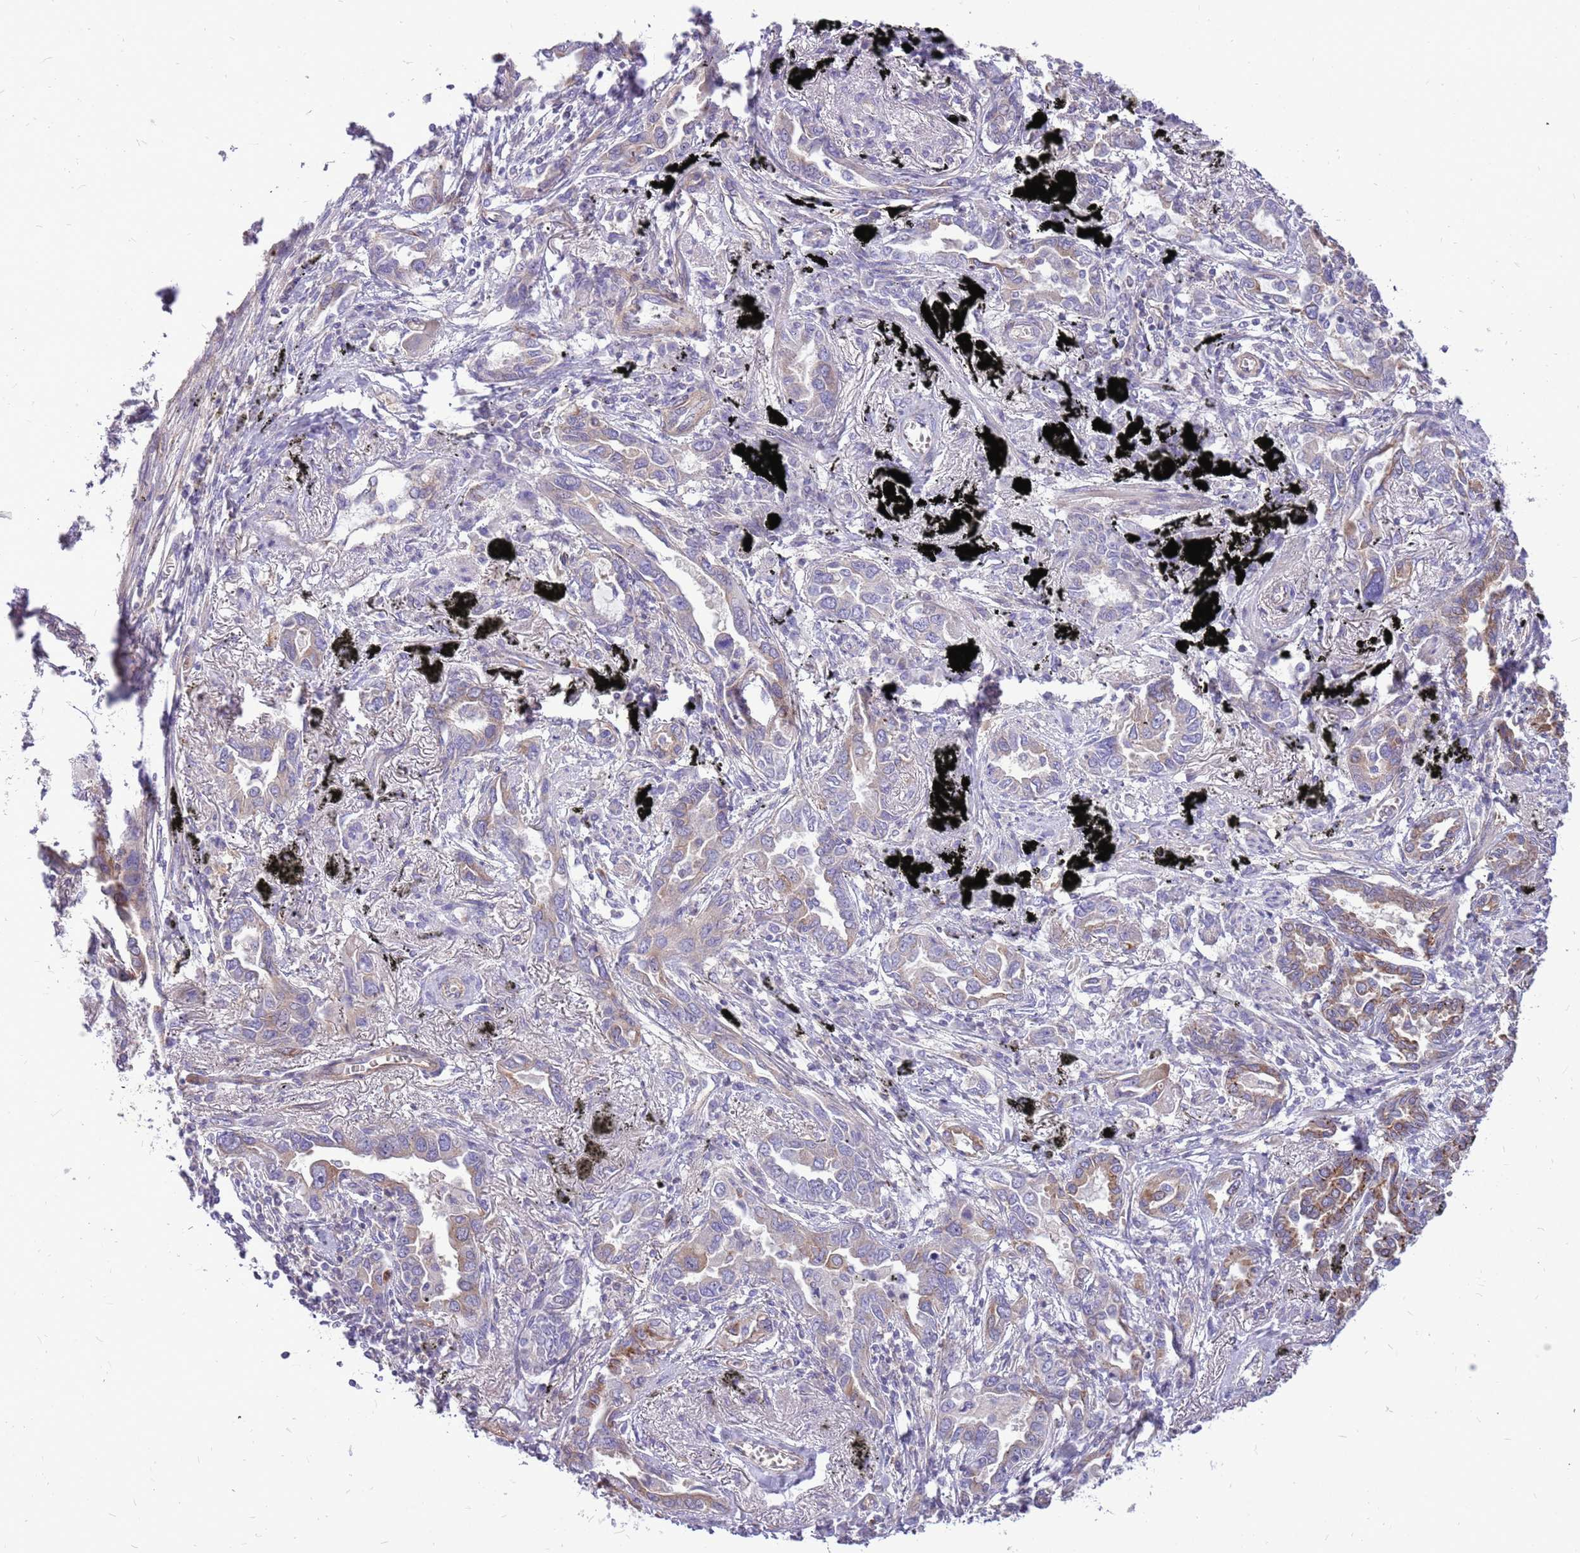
{"staining": {"intensity": "moderate", "quantity": "<25%", "location": "cytoplasmic/membranous"}, "tissue": "lung cancer", "cell_type": "Tumor cells", "image_type": "cancer", "snomed": [{"axis": "morphology", "description": "Adenocarcinoma, NOS"}, {"axis": "topography", "description": "Lung"}], "caption": "This photomicrograph demonstrates immunohistochemistry (IHC) staining of human lung cancer (adenocarcinoma), with low moderate cytoplasmic/membranous positivity in approximately <25% of tumor cells.", "gene": "WDR90", "patient": {"sex": "male", "age": 67}}